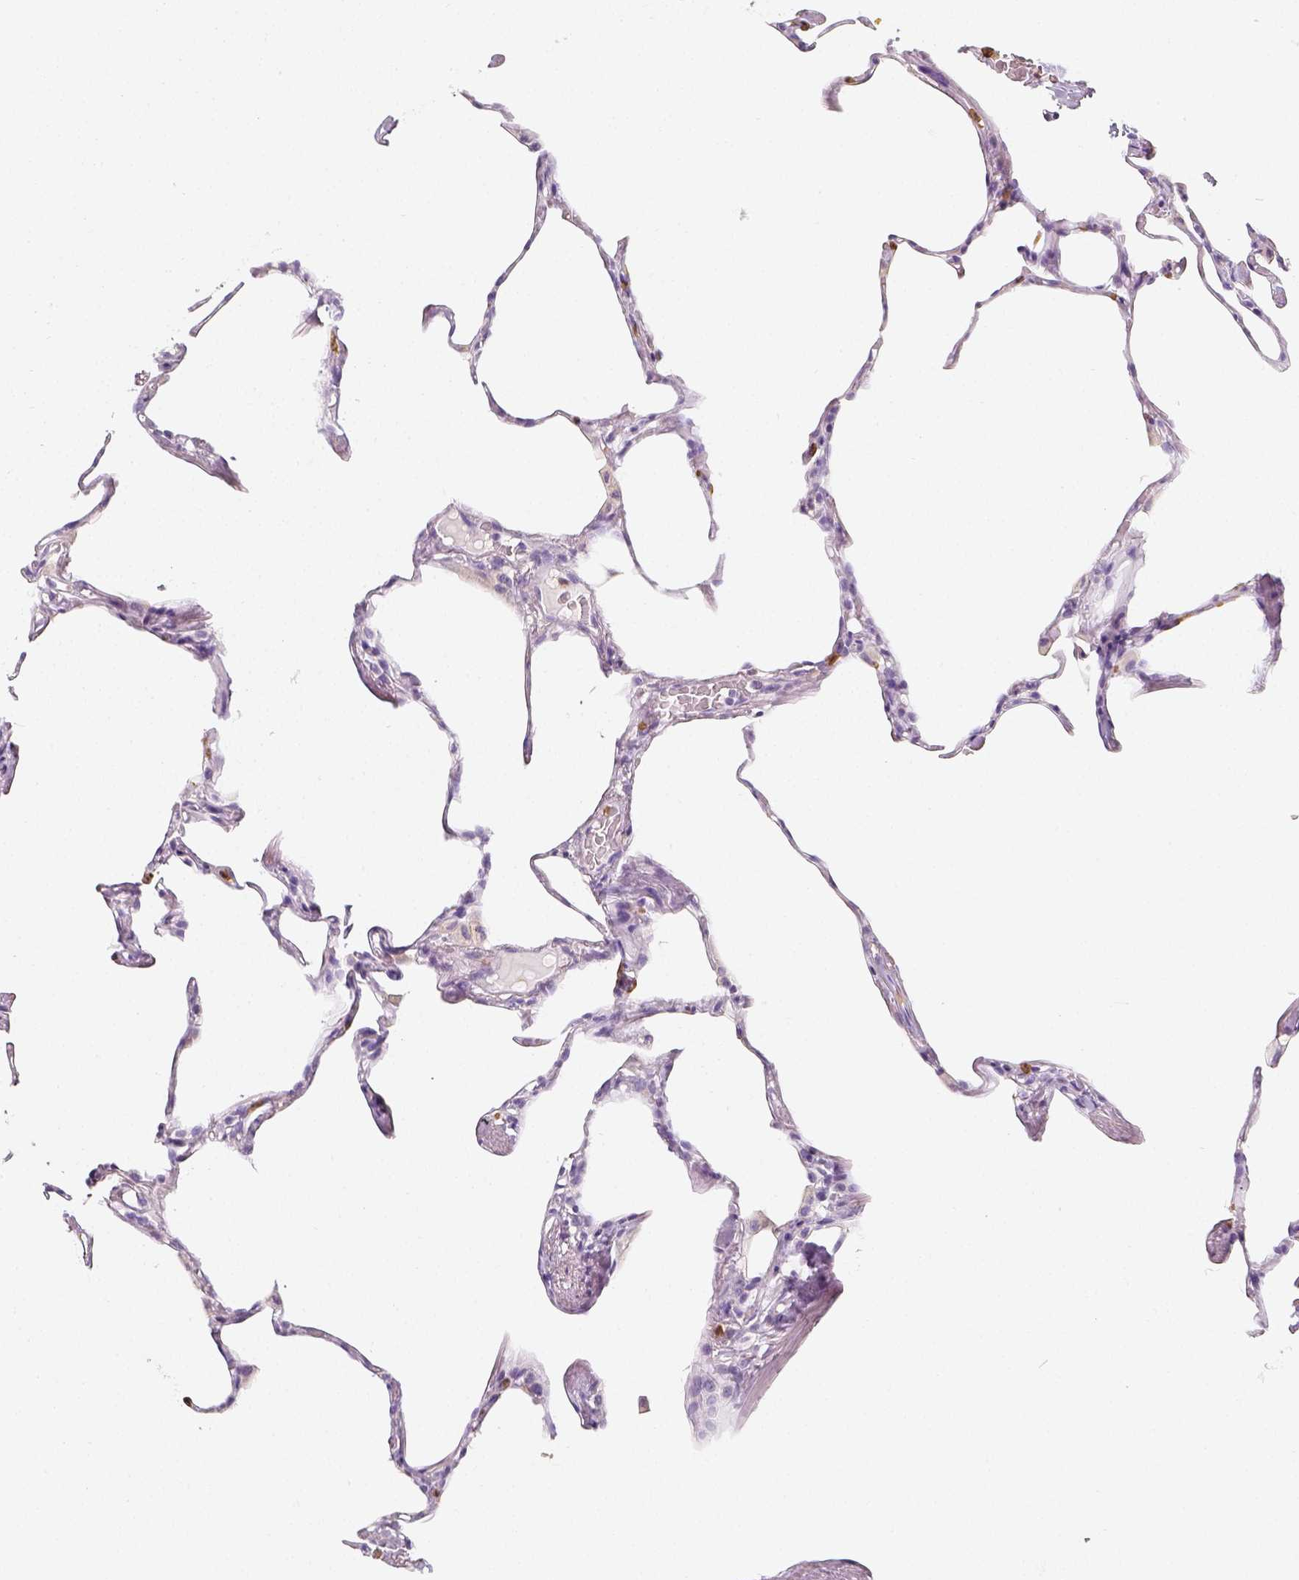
{"staining": {"intensity": "negative", "quantity": "none", "location": "none"}, "tissue": "lung", "cell_type": "Alveolar cells", "image_type": "normal", "snomed": [{"axis": "morphology", "description": "Normal tissue, NOS"}, {"axis": "topography", "description": "Lung"}], "caption": "Immunohistochemistry histopathology image of unremarkable human lung stained for a protein (brown), which exhibits no positivity in alveolar cells.", "gene": "NECAB2", "patient": {"sex": "male", "age": 65}}